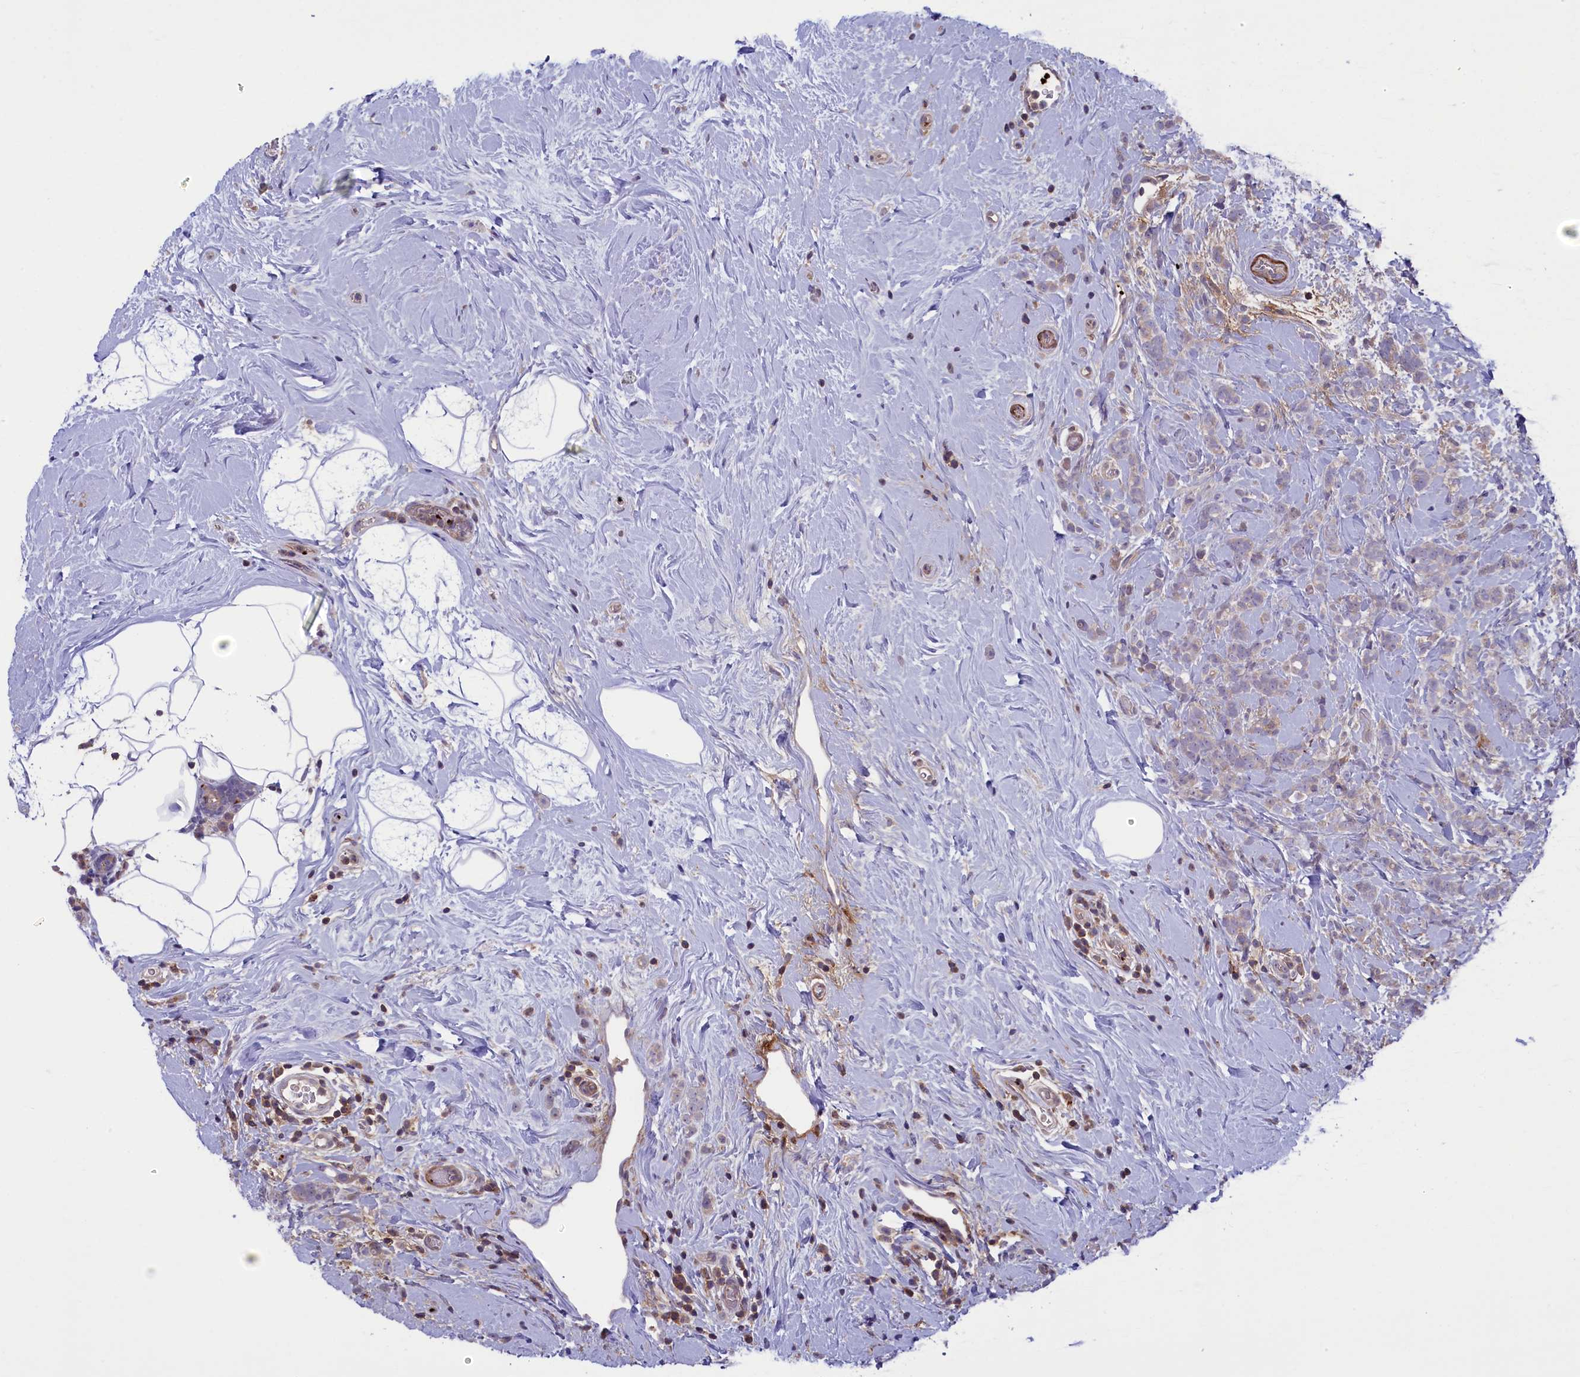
{"staining": {"intensity": "negative", "quantity": "none", "location": "none"}, "tissue": "breast cancer", "cell_type": "Tumor cells", "image_type": "cancer", "snomed": [{"axis": "morphology", "description": "Lobular carcinoma"}, {"axis": "topography", "description": "Breast"}], "caption": "Immunohistochemistry (IHC) photomicrograph of neoplastic tissue: lobular carcinoma (breast) stained with DAB (3,3'-diaminobenzidine) displays no significant protein positivity in tumor cells.", "gene": "HEATR3", "patient": {"sex": "female", "age": 58}}